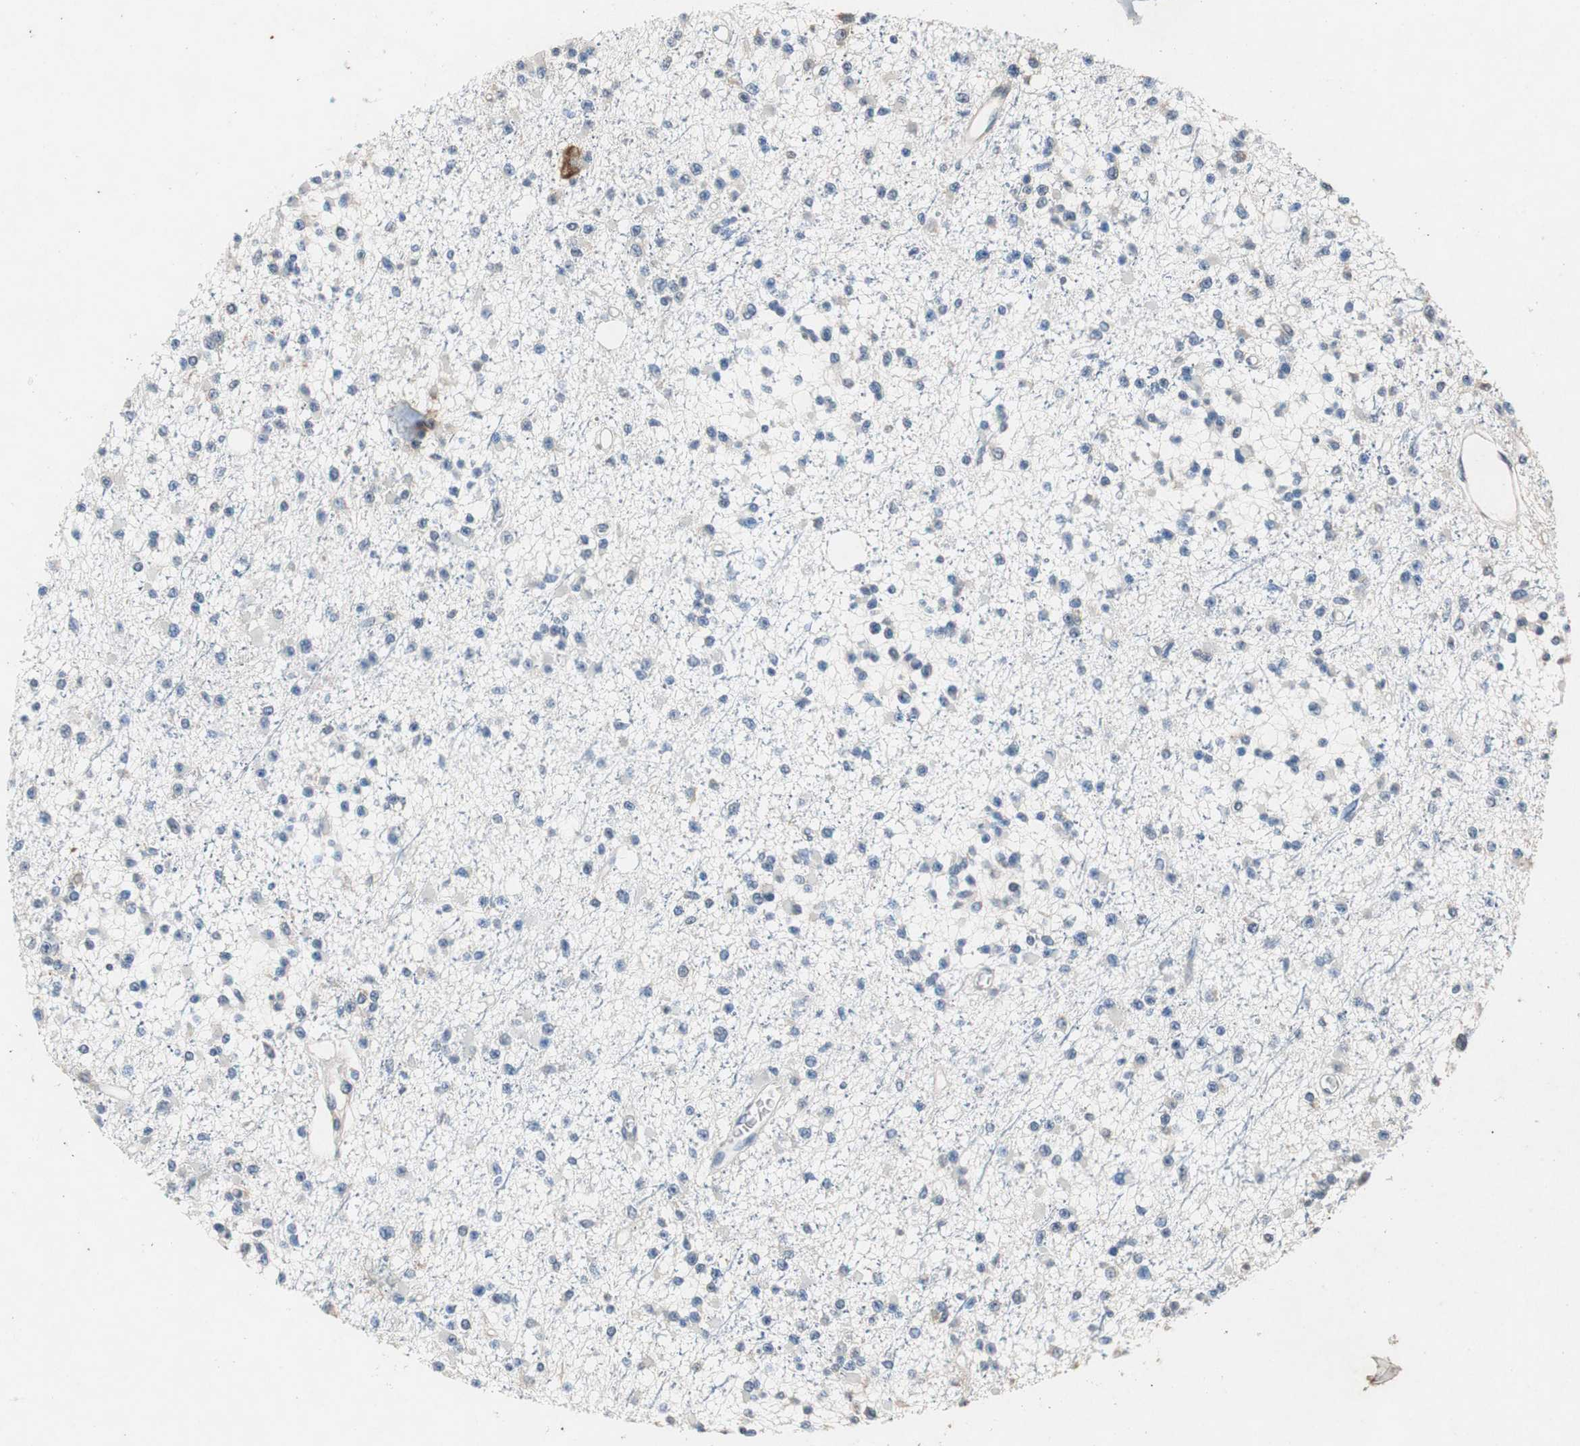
{"staining": {"intensity": "weak", "quantity": "<25%", "location": "cytoplasmic/membranous"}, "tissue": "glioma", "cell_type": "Tumor cells", "image_type": "cancer", "snomed": [{"axis": "morphology", "description": "Glioma, malignant, Low grade"}, {"axis": "topography", "description": "Brain"}], "caption": "Protein analysis of glioma exhibits no significant expression in tumor cells.", "gene": "RPL35", "patient": {"sex": "female", "age": 22}}